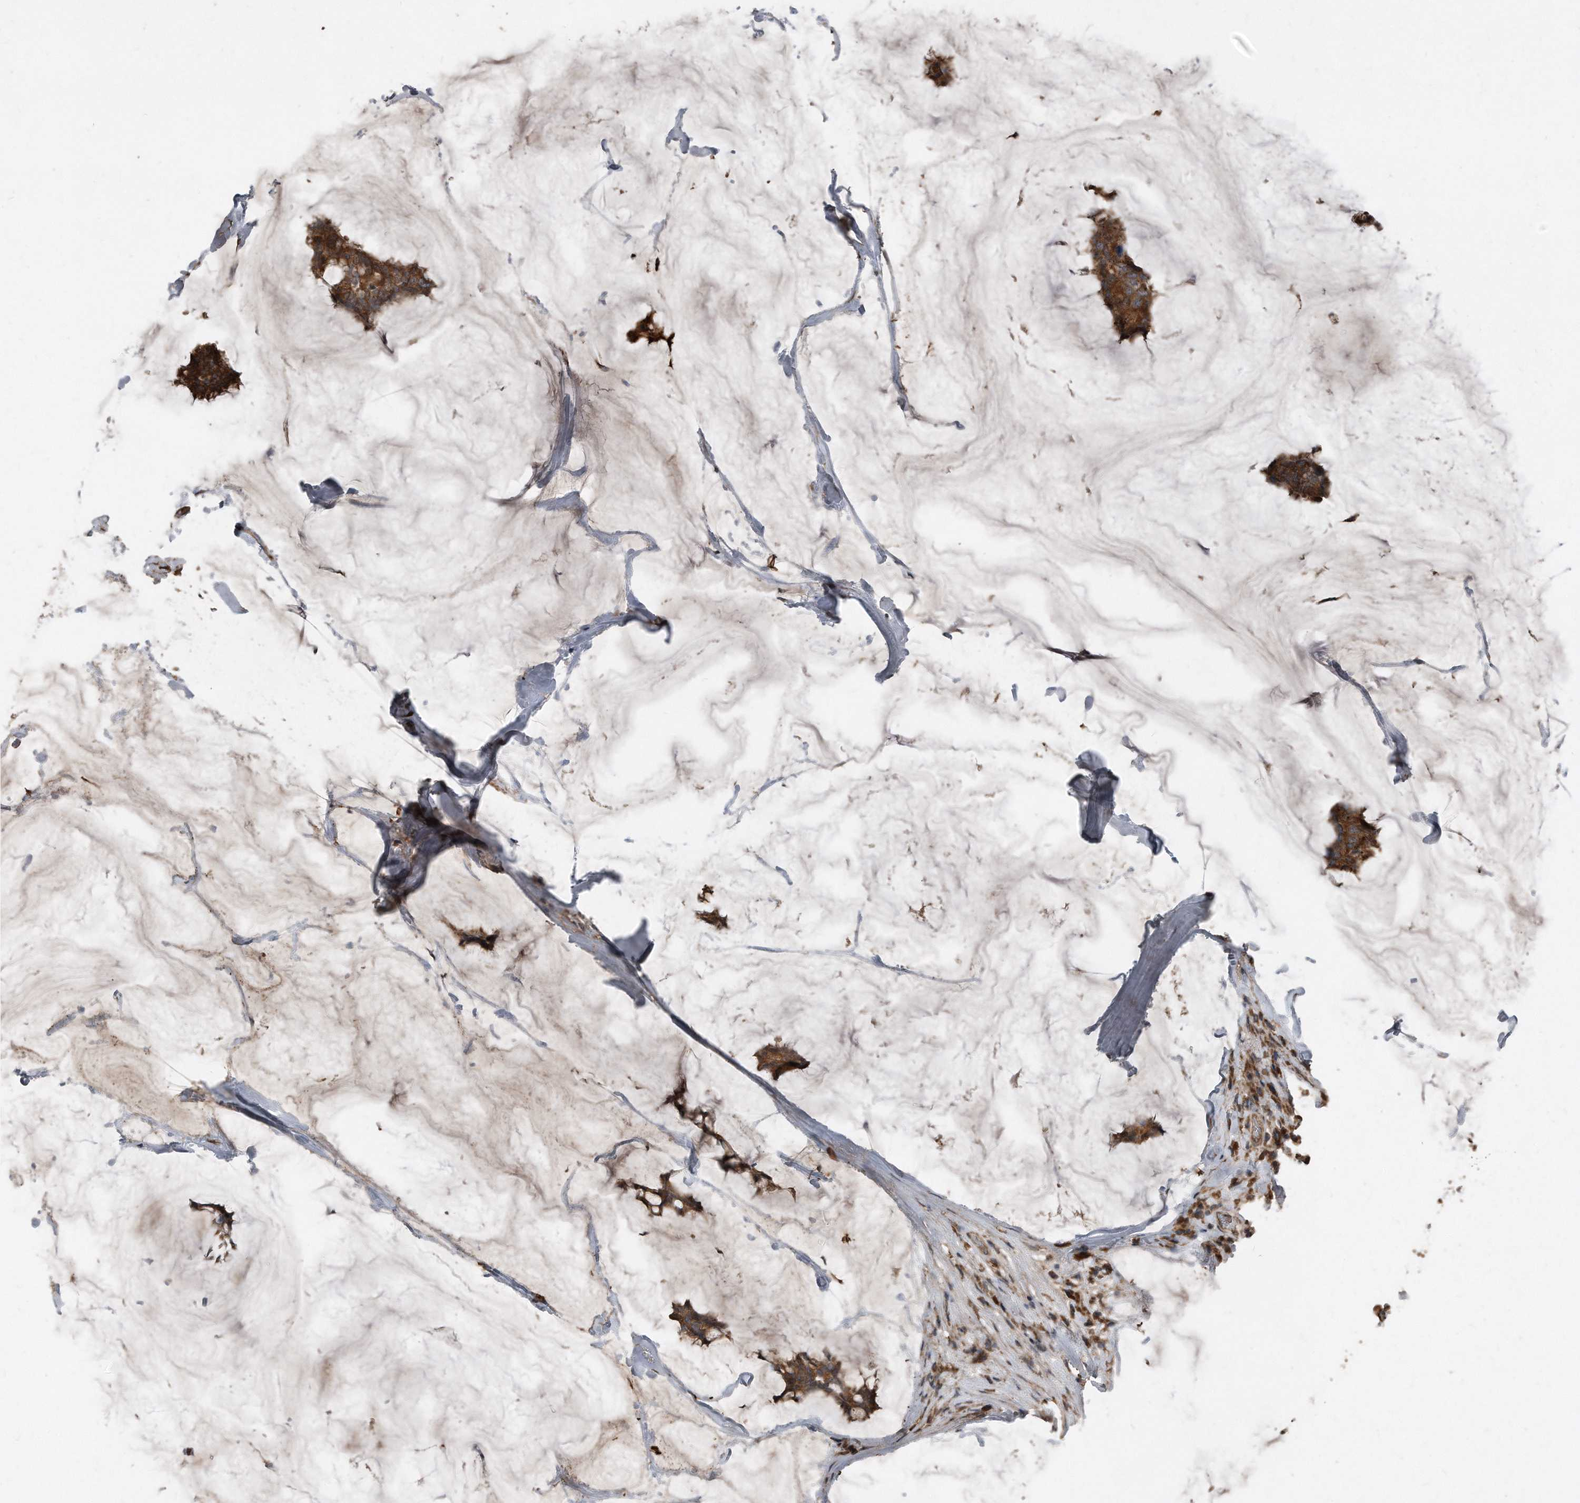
{"staining": {"intensity": "moderate", "quantity": ">75%", "location": "cytoplasmic/membranous"}, "tissue": "breast cancer", "cell_type": "Tumor cells", "image_type": "cancer", "snomed": [{"axis": "morphology", "description": "Duct carcinoma"}, {"axis": "topography", "description": "Breast"}], "caption": "Brown immunohistochemical staining in breast invasive ductal carcinoma exhibits moderate cytoplasmic/membranous staining in about >75% of tumor cells. Using DAB (brown) and hematoxylin (blue) stains, captured at high magnification using brightfield microscopy.", "gene": "ANKRD10", "patient": {"sex": "female", "age": 93}}